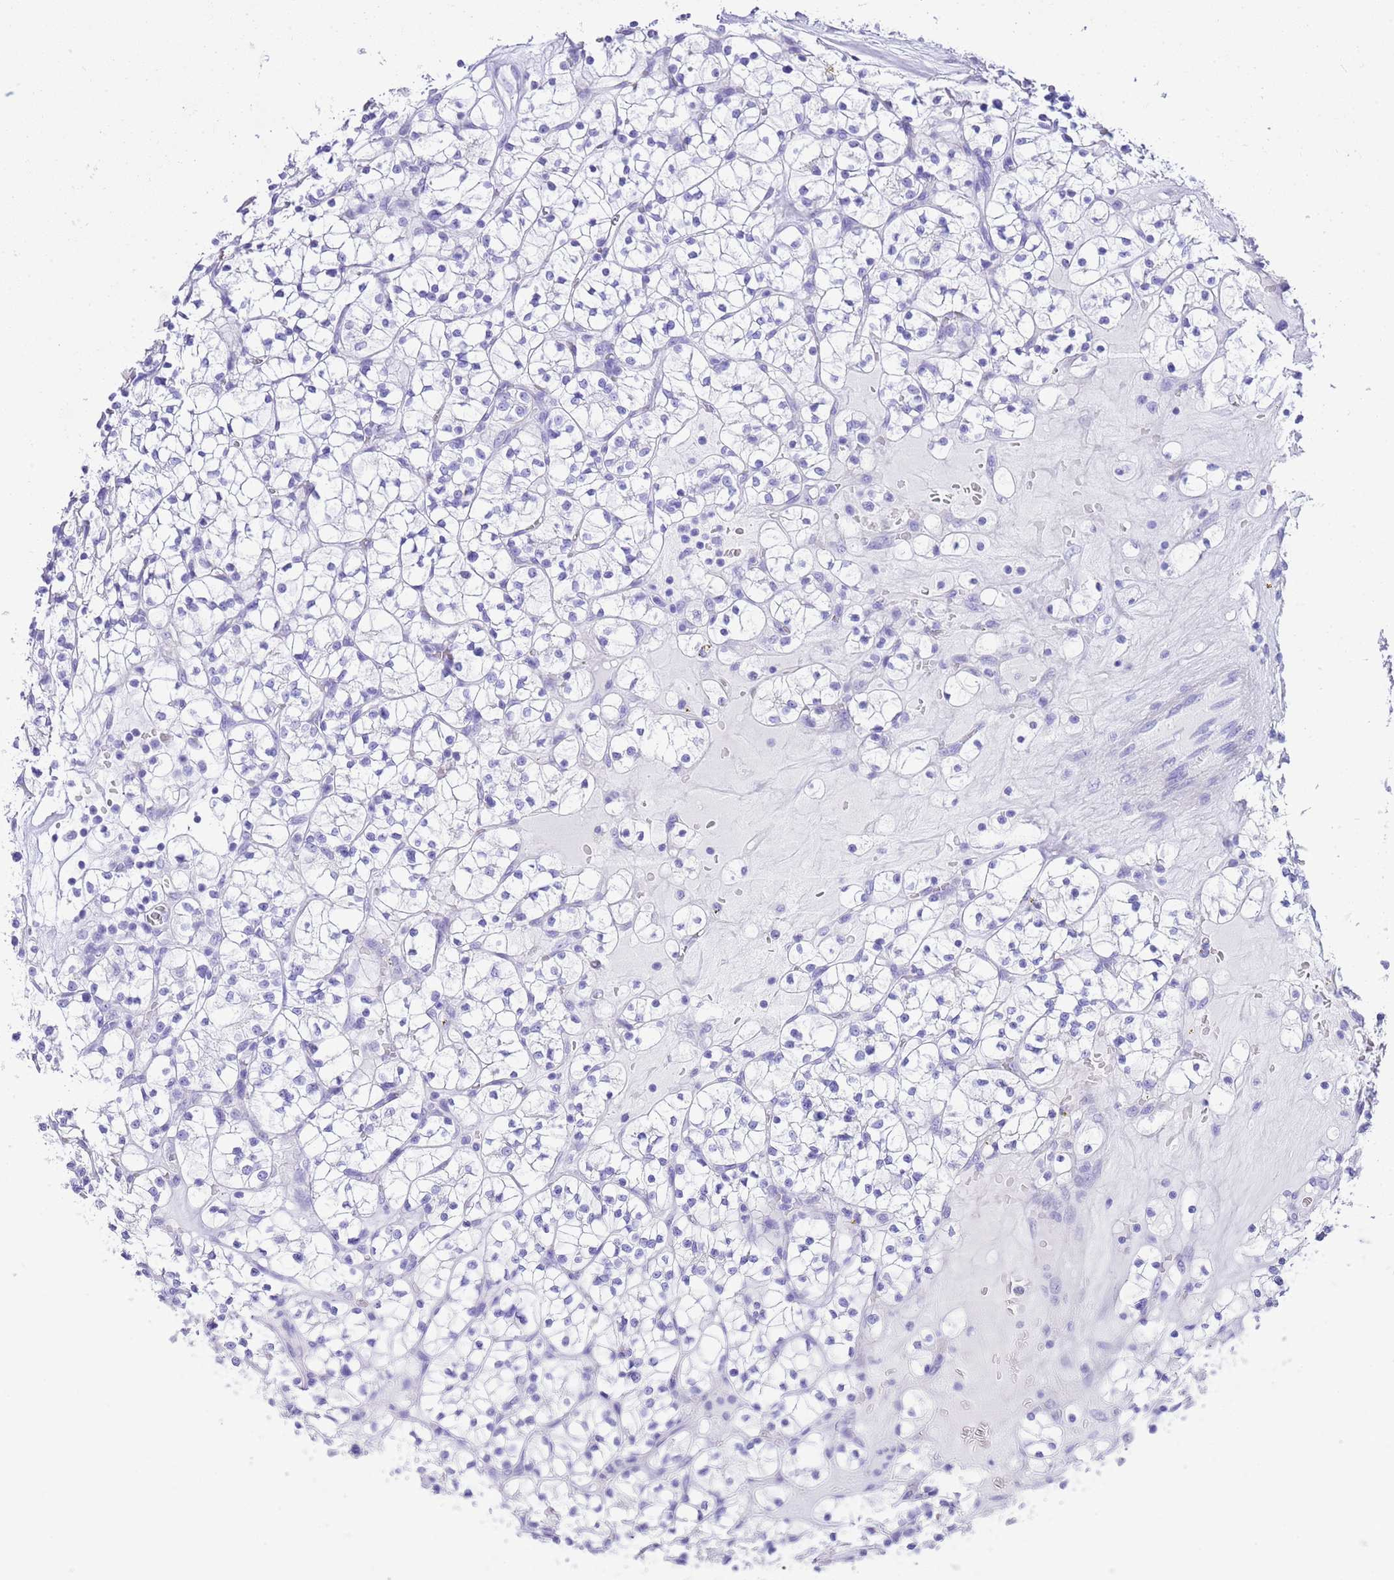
{"staining": {"intensity": "negative", "quantity": "none", "location": "none"}, "tissue": "renal cancer", "cell_type": "Tumor cells", "image_type": "cancer", "snomed": [{"axis": "morphology", "description": "Adenocarcinoma, NOS"}, {"axis": "topography", "description": "Kidney"}], "caption": "A histopathology image of renal adenocarcinoma stained for a protein displays no brown staining in tumor cells.", "gene": "KCNC1", "patient": {"sex": "female", "age": 64}}